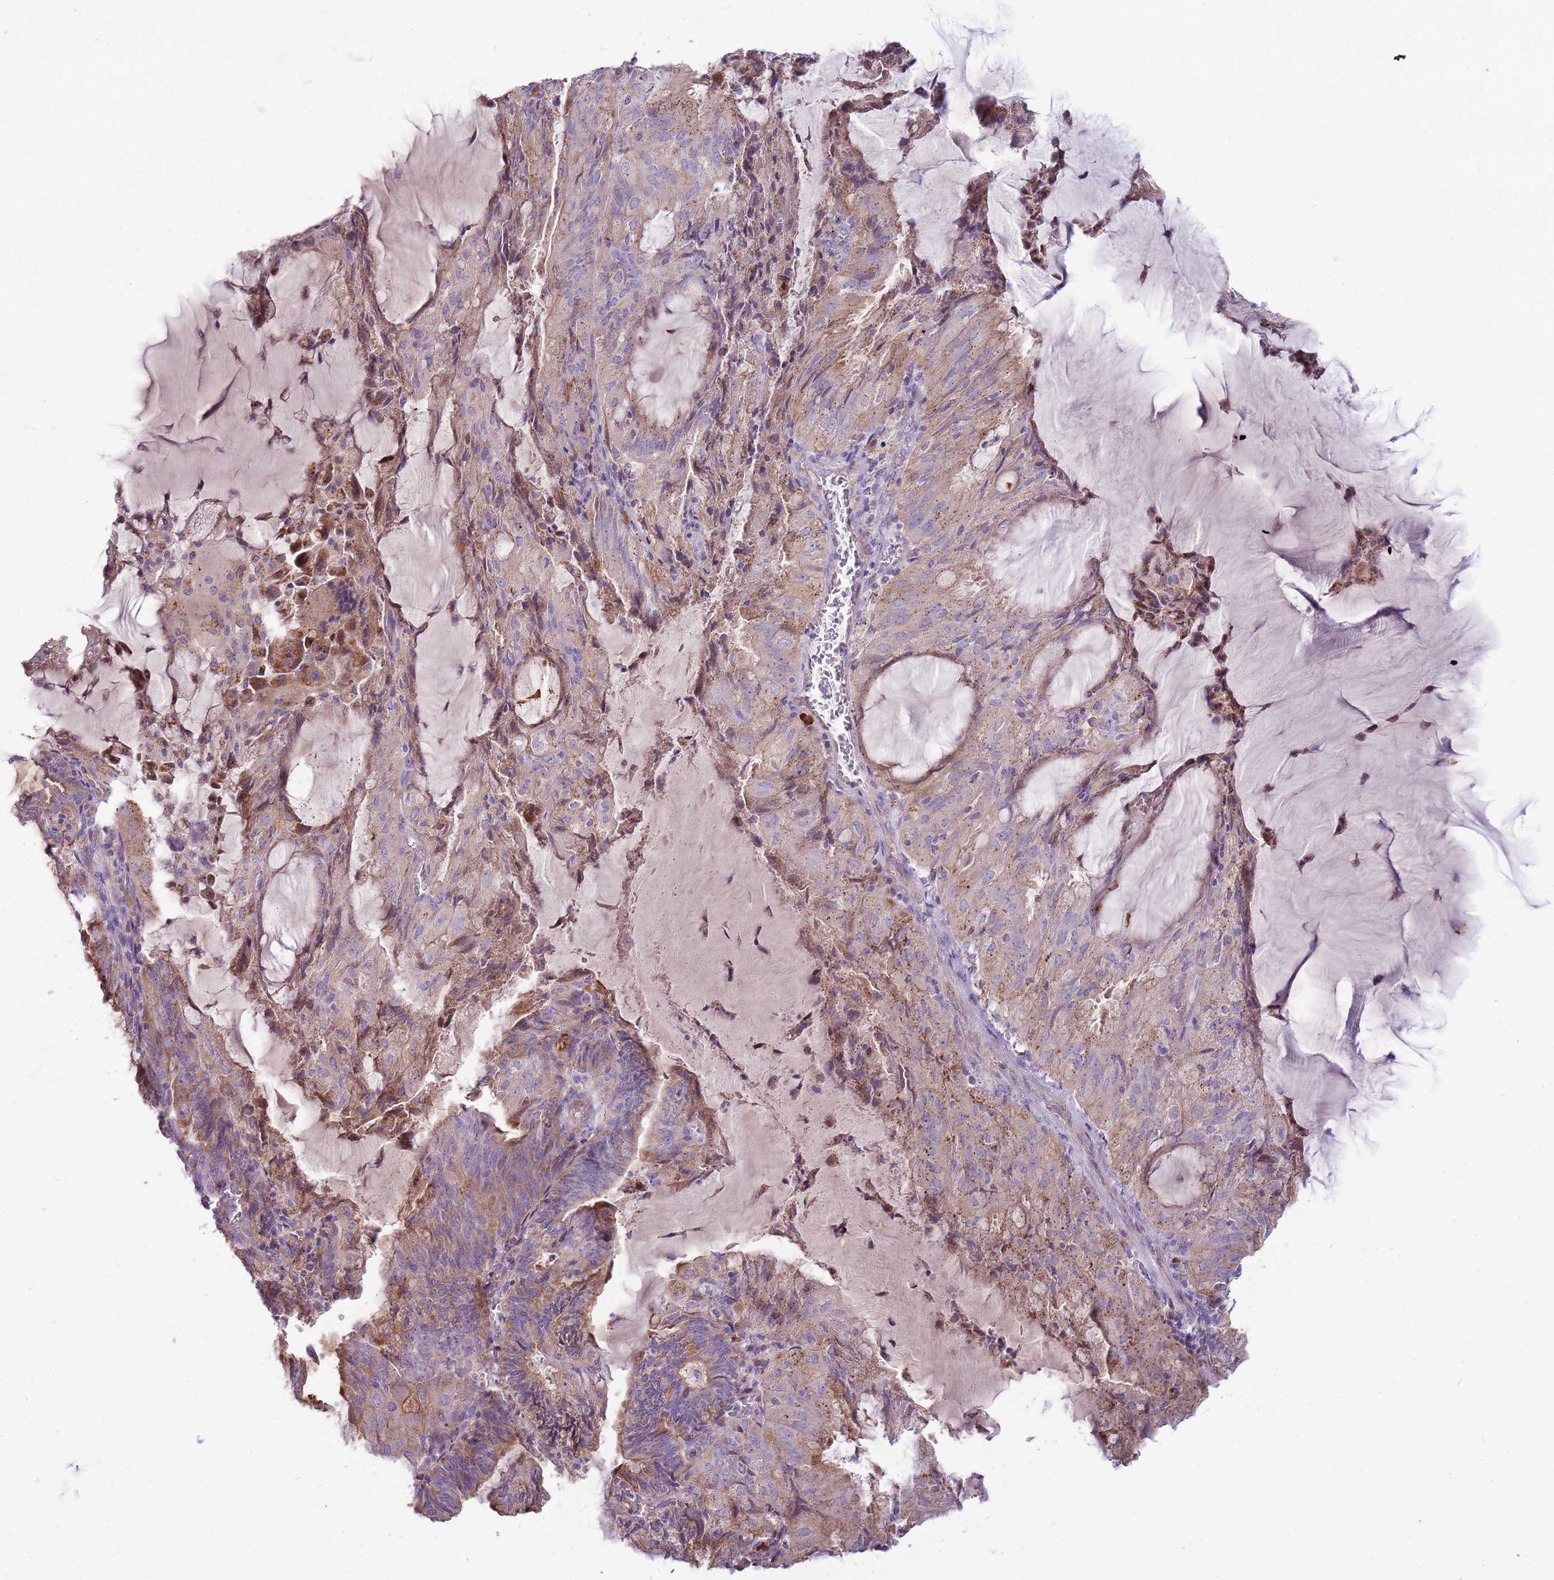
{"staining": {"intensity": "weak", "quantity": "25%-75%", "location": "cytoplasmic/membranous"}, "tissue": "endometrial cancer", "cell_type": "Tumor cells", "image_type": "cancer", "snomed": [{"axis": "morphology", "description": "Adenocarcinoma, NOS"}, {"axis": "topography", "description": "Endometrium"}], "caption": "The immunohistochemical stain labels weak cytoplasmic/membranous positivity in tumor cells of adenocarcinoma (endometrial) tissue.", "gene": "NTN4", "patient": {"sex": "female", "age": 81}}